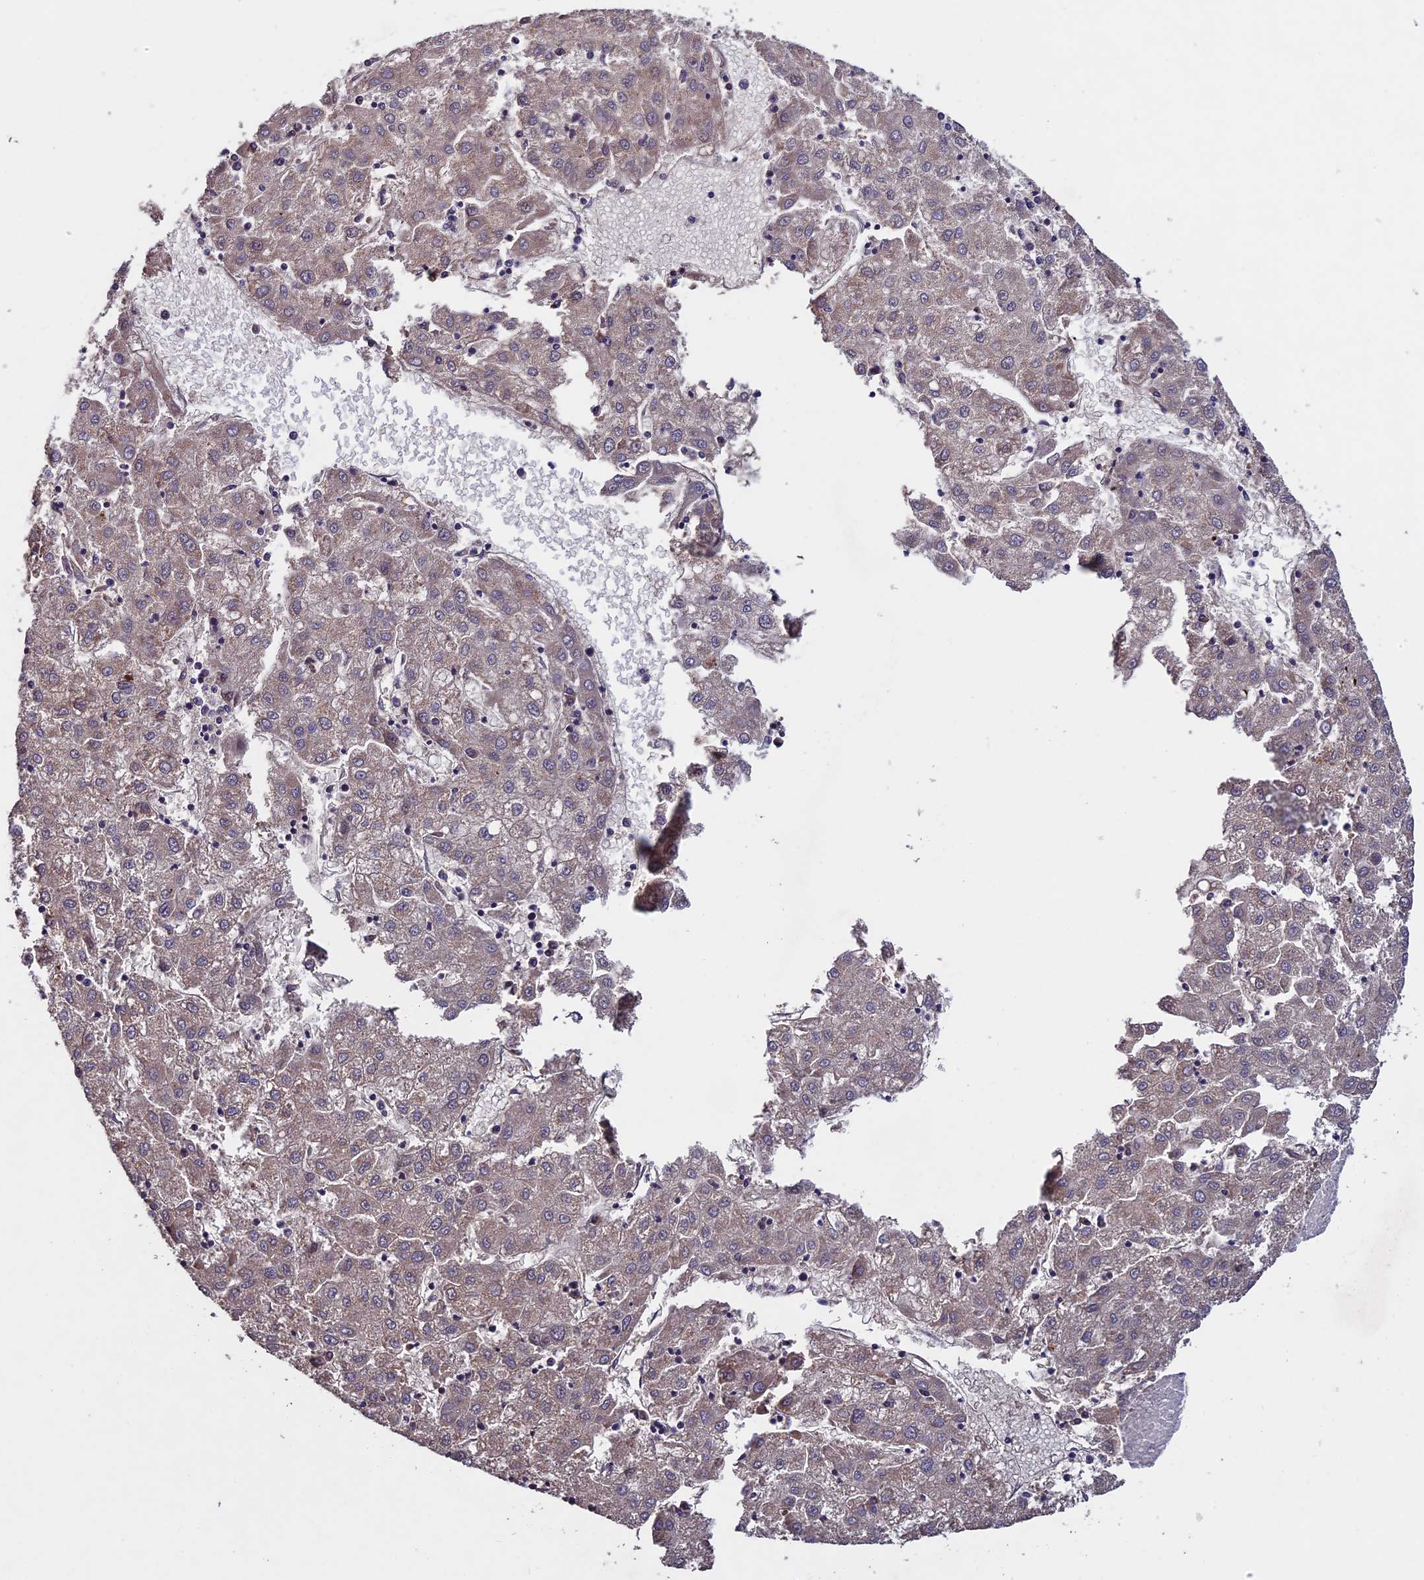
{"staining": {"intensity": "weak", "quantity": "<25%", "location": "cytoplasmic/membranous"}, "tissue": "liver cancer", "cell_type": "Tumor cells", "image_type": "cancer", "snomed": [{"axis": "morphology", "description": "Carcinoma, Hepatocellular, NOS"}, {"axis": "topography", "description": "Liver"}], "caption": "Immunohistochemistry (IHC) photomicrograph of human liver cancer stained for a protein (brown), which displays no staining in tumor cells.", "gene": "RNF17", "patient": {"sex": "male", "age": 72}}